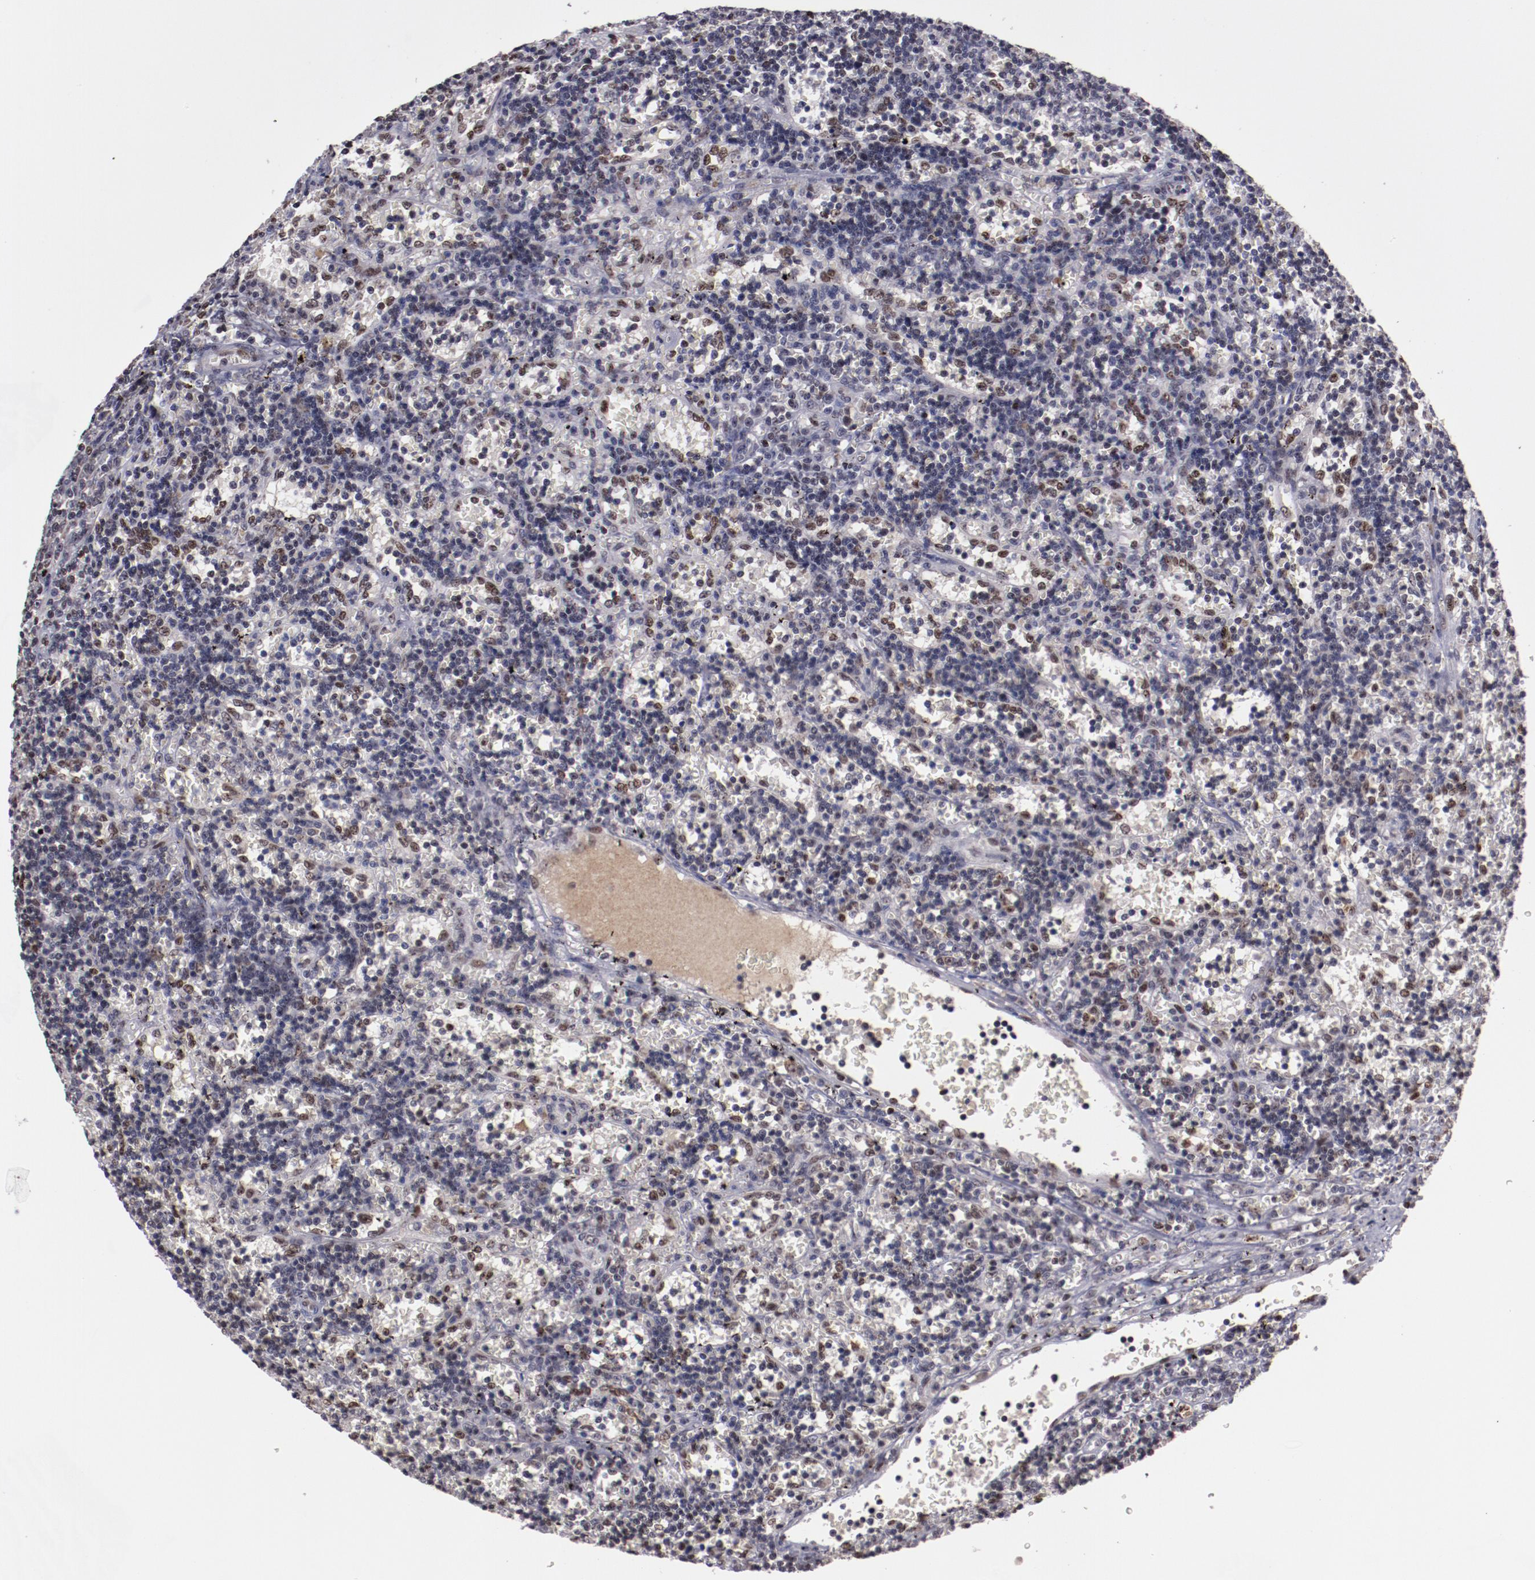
{"staining": {"intensity": "negative", "quantity": "none", "location": "none"}, "tissue": "lymphoma", "cell_type": "Tumor cells", "image_type": "cancer", "snomed": [{"axis": "morphology", "description": "Malignant lymphoma, non-Hodgkin's type, Low grade"}, {"axis": "topography", "description": "Spleen"}], "caption": "A high-resolution photomicrograph shows immunohistochemistry staining of lymphoma, which exhibits no significant expression in tumor cells. Nuclei are stained in blue.", "gene": "DDX24", "patient": {"sex": "male", "age": 60}}